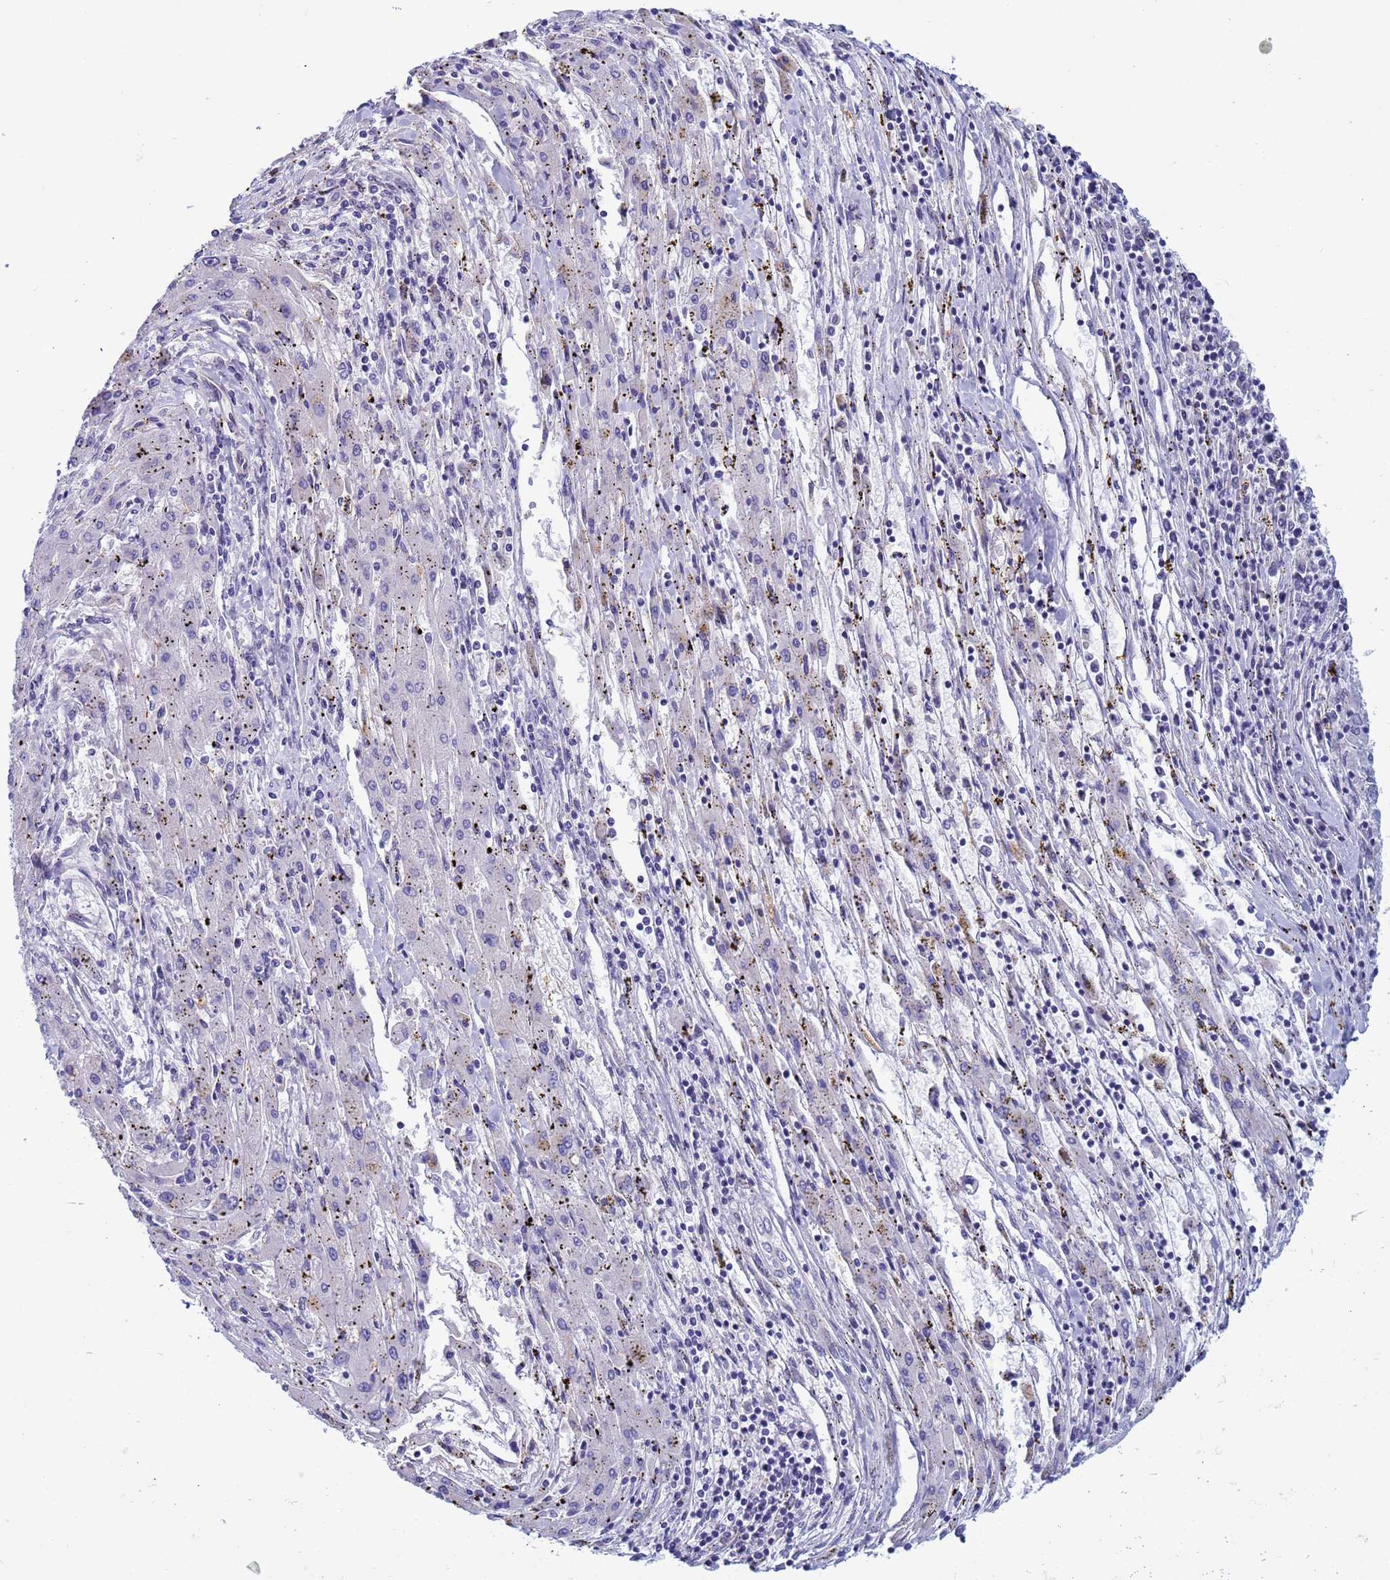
{"staining": {"intensity": "negative", "quantity": "none", "location": "none"}, "tissue": "liver cancer", "cell_type": "Tumor cells", "image_type": "cancer", "snomed": [{"axis": "morphology", "description": "Carcinoma, Hepatocellular, NOS"}, {"axis": "topography", "description": "Liver"}], "caption": "IHC of liver cancer displays no positivity in tumor cells.", "gene": "TRPC6", "patient": {"sex": "male", "age": 72}}